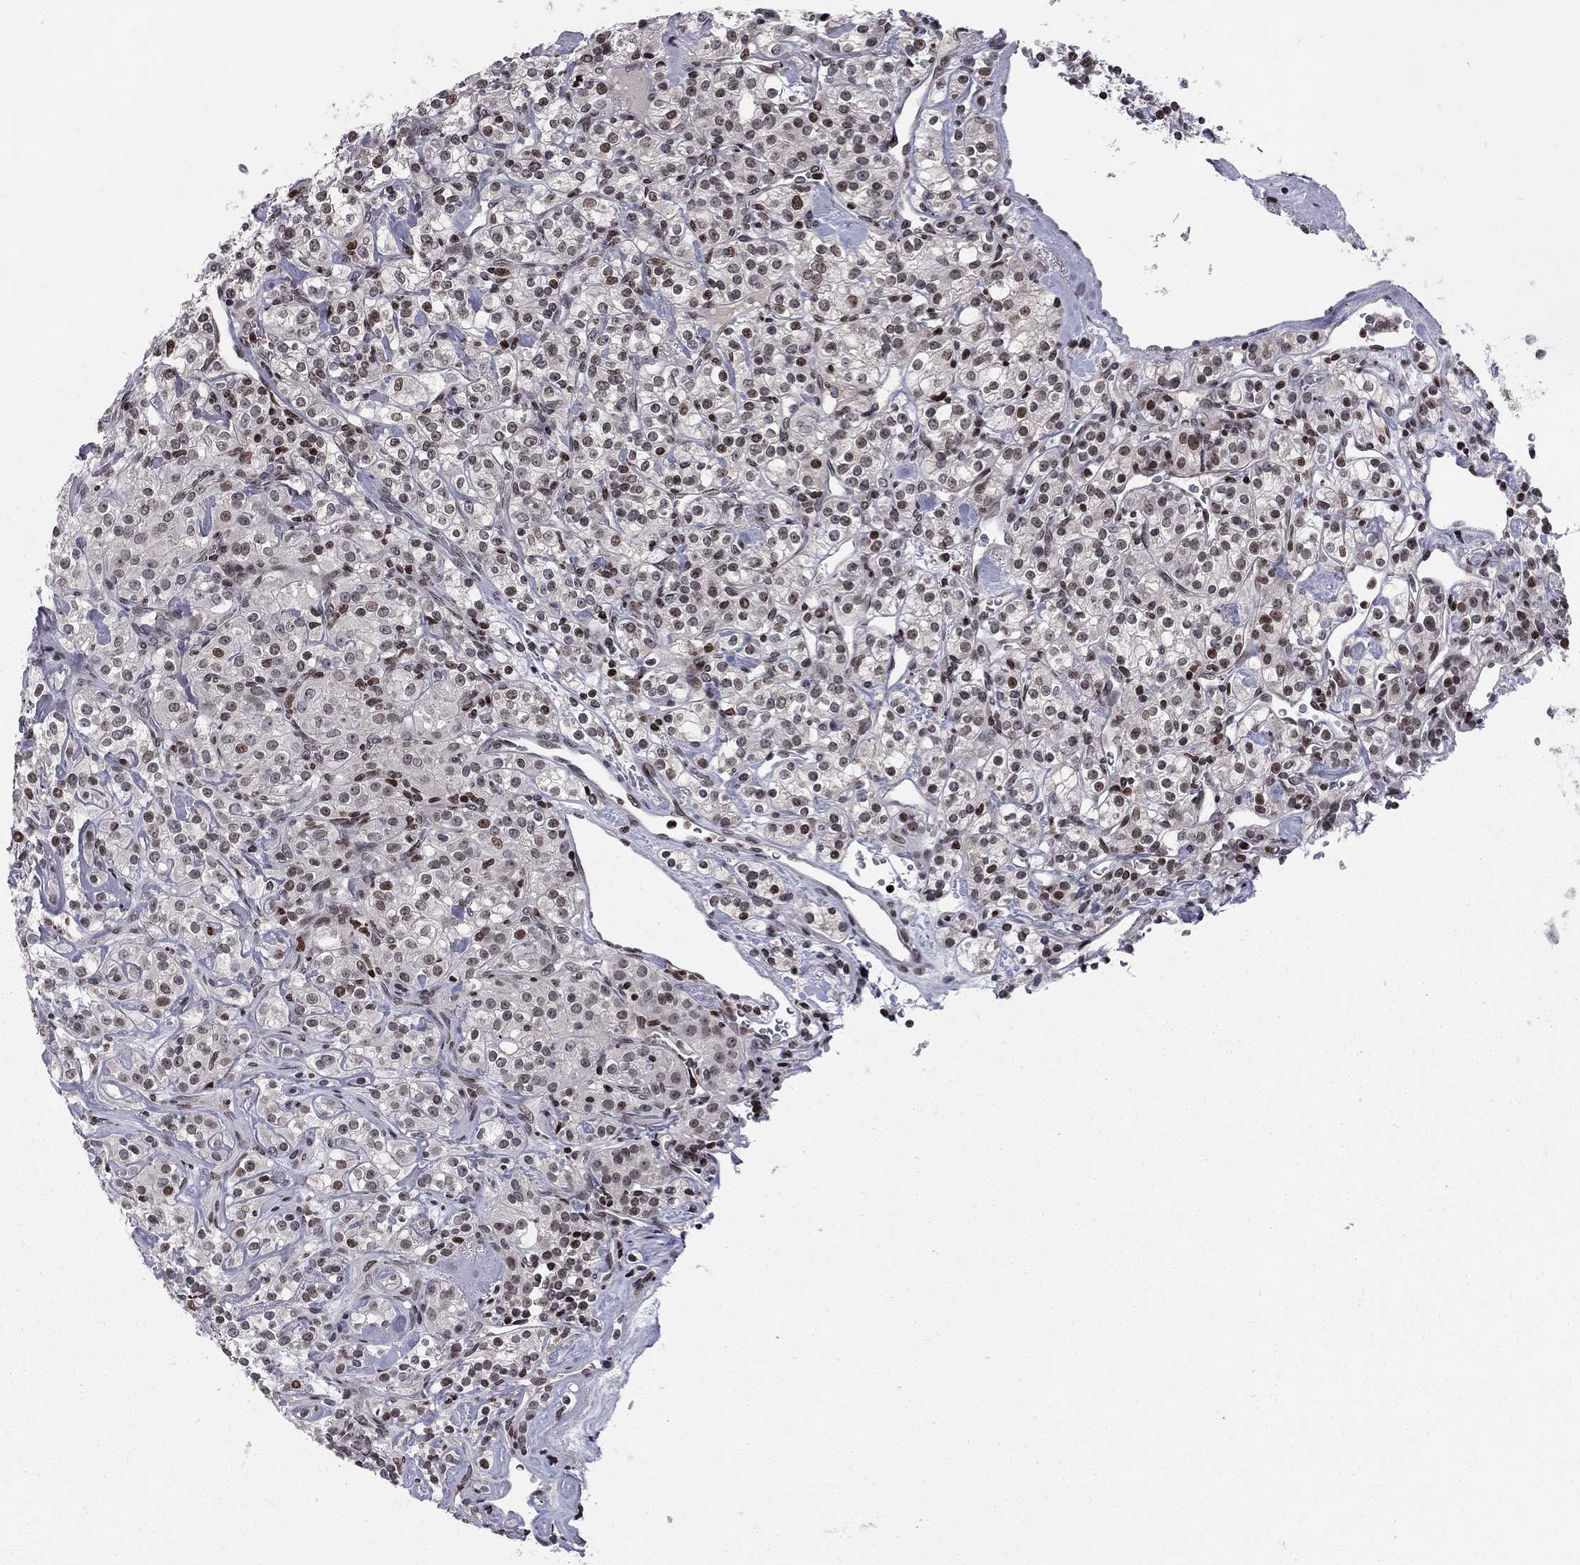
{"staining": {"intensity": "strong", "quantity": "25%-75%", "location": "nuclear"}, "tissue": "renal cancer", "cell_type": "Tumor cells", "image_type": "cancer", "snomed": [{"axis": "morphology", "description": "Adenocarcinoma, NOS"}, {"axis": "topography", "description": "Kidney"}], "caption": "Immunohistochemistry of adenocarcinoma (renal) shows high levels of strong nuclear positivity in approximately 25%-75% of tumor cells.", "gene": "RNASEH2C", "patient": {"sex": "male", "age": 77}}